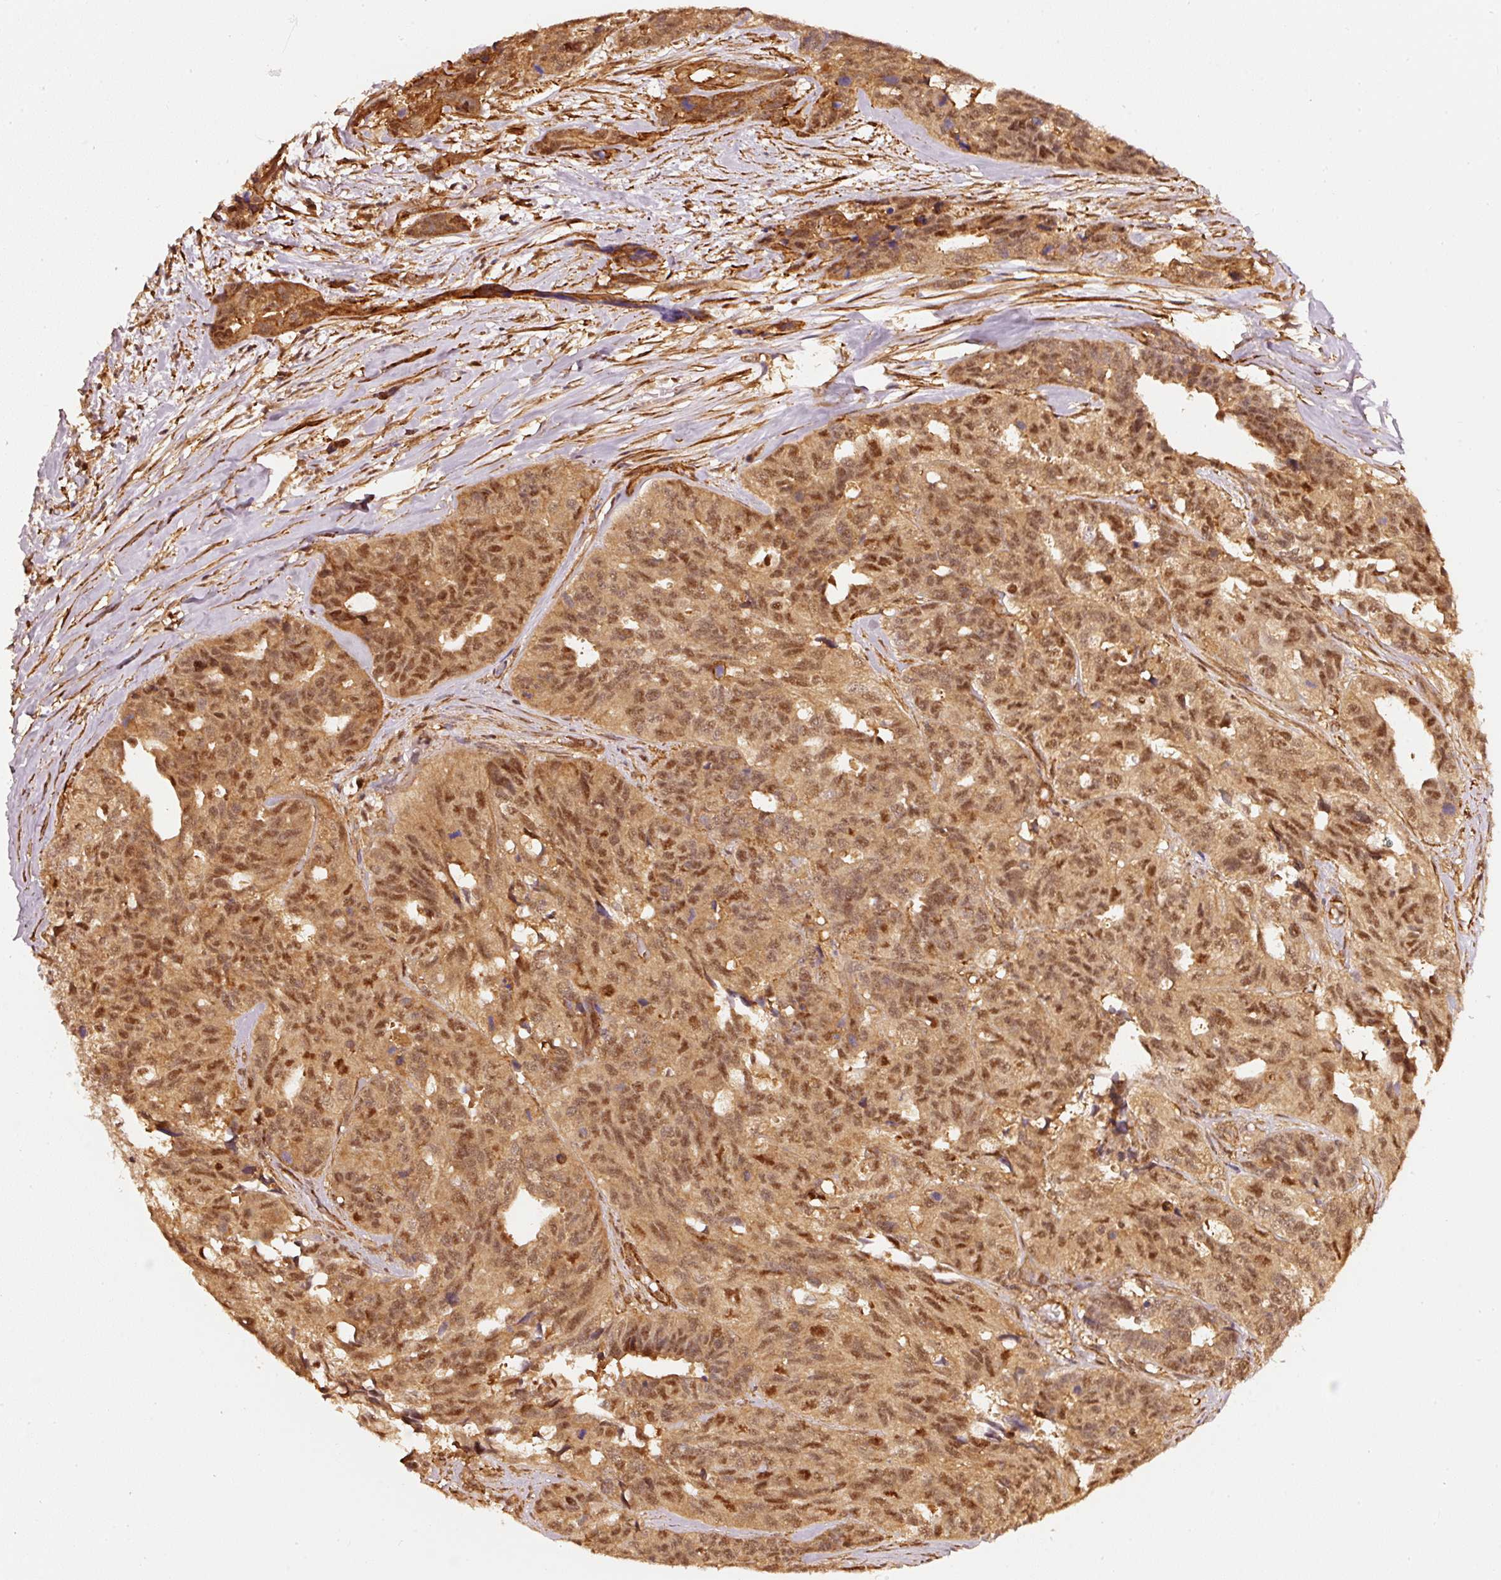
{"staining": {"intensity": "moderate", "quantity": ">75%", "location": "cytoplasmic/membranous,nuclear"}, "tissue": "ovarian cancer", "cell_type": "Tumor cells", "image_type": "cancer", "snomed": [{"axis": "morphology", "description": "Cystadenocarcinoma, serous, NOS"}, {"axis": "topography", "description": "Ovary"}], "caption": "Serous cystadenocarcinoma (ovarian) was stained to show a protein in brown. There is medium levels of moderate cytoplasmic/membranous and nuclear expression in about >75% of tumor cells.", "gene": "PSMD1", "patient": {"sex": "female", "age": 64}}